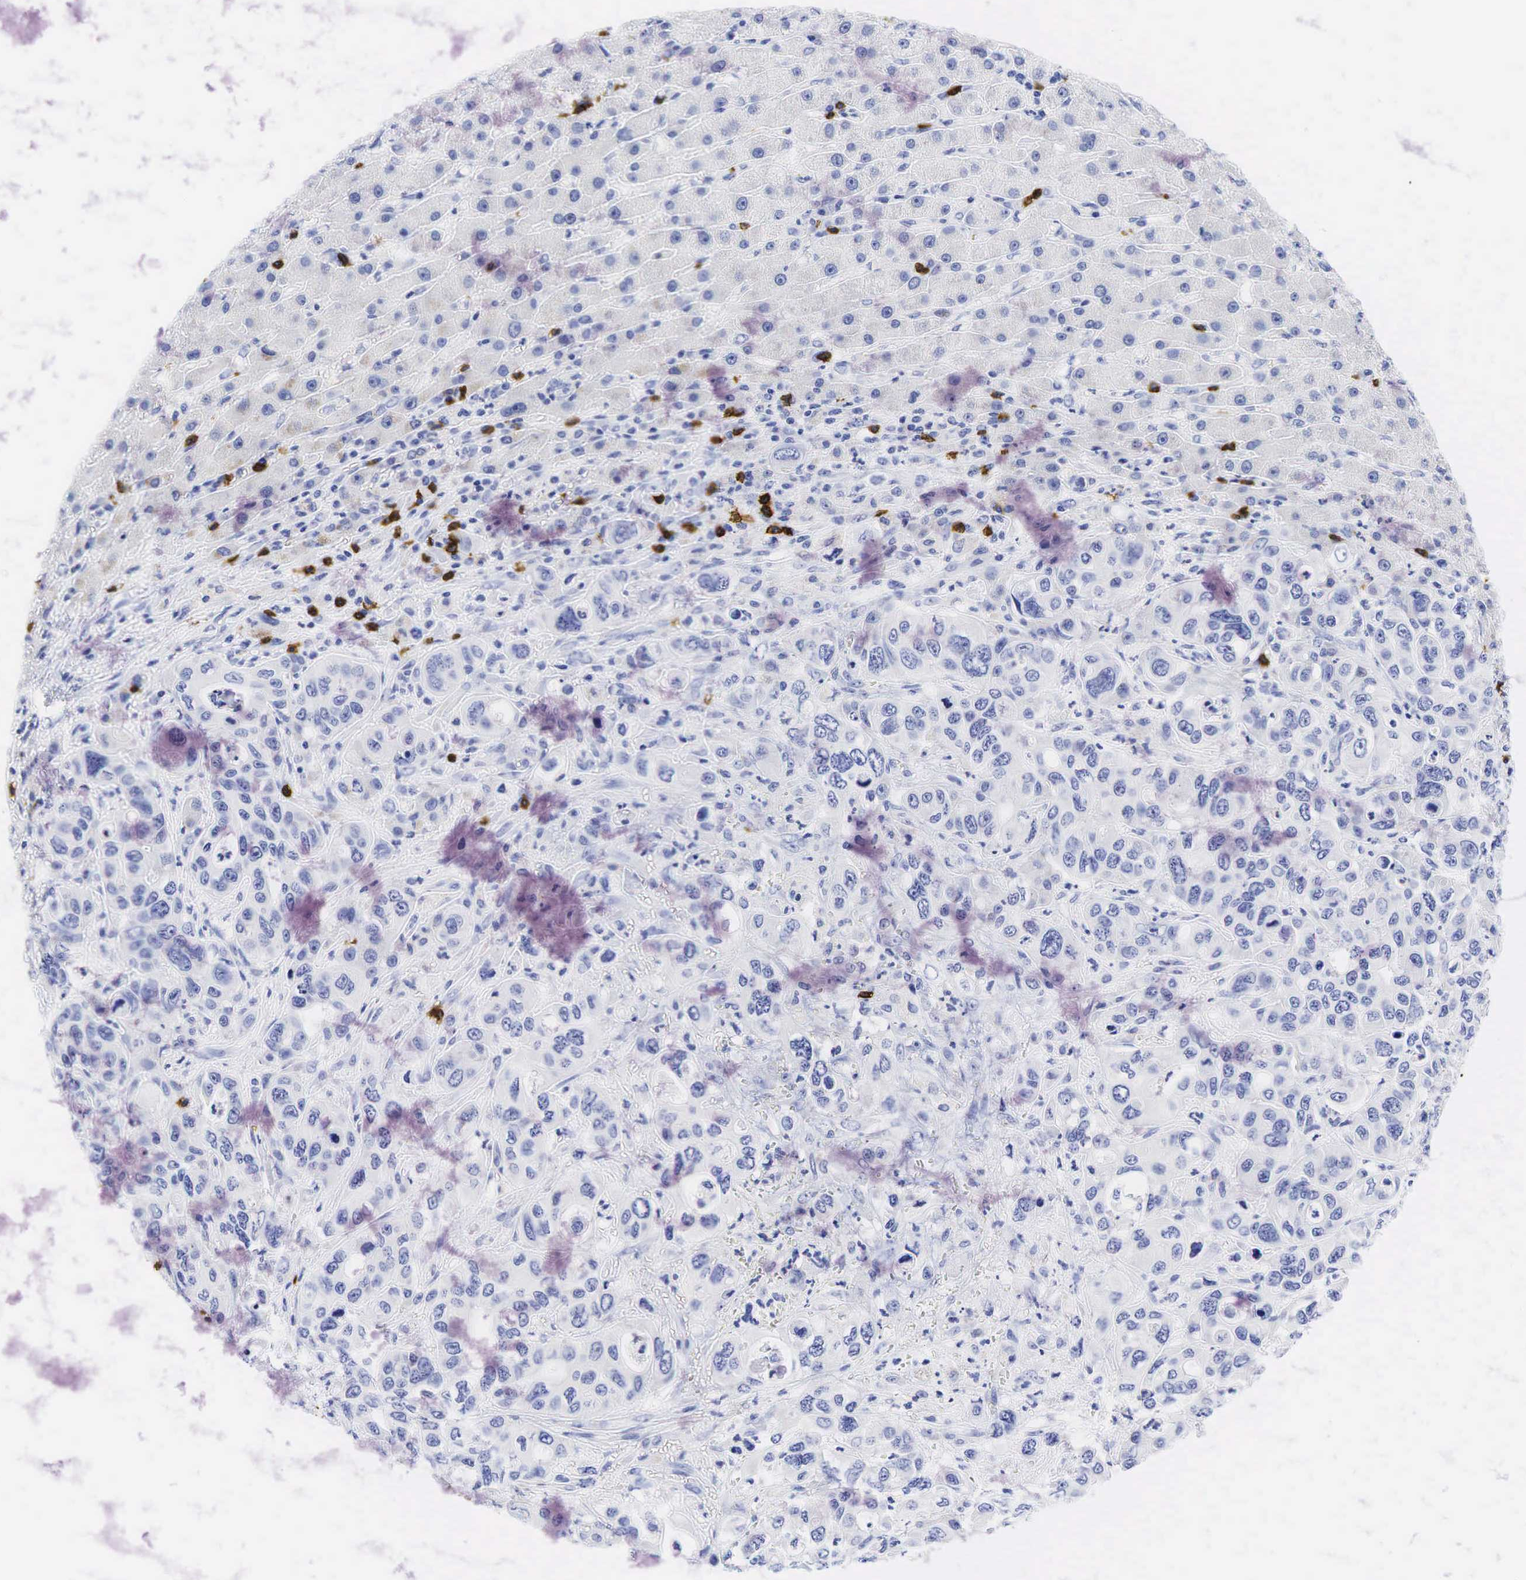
{"staining": {"intensity": "negative", "quantity": "none", "location": "none"}, "tissue": "liver", "cell_type": "Cholangiocytes", "image_type": "normal", "snomed": [{"axis": "morphology", "description": "Normal tissue, NOS"}, {"axis": "topography", "description": "Liver"}], "caption": "Cholangiocytes are negative for protein expression in normal human liver. (DAB immunohistochemistry with hematoxylin counter stain).", "gene": "CD8A", "patient": {"sex": "female", "age": 79}}